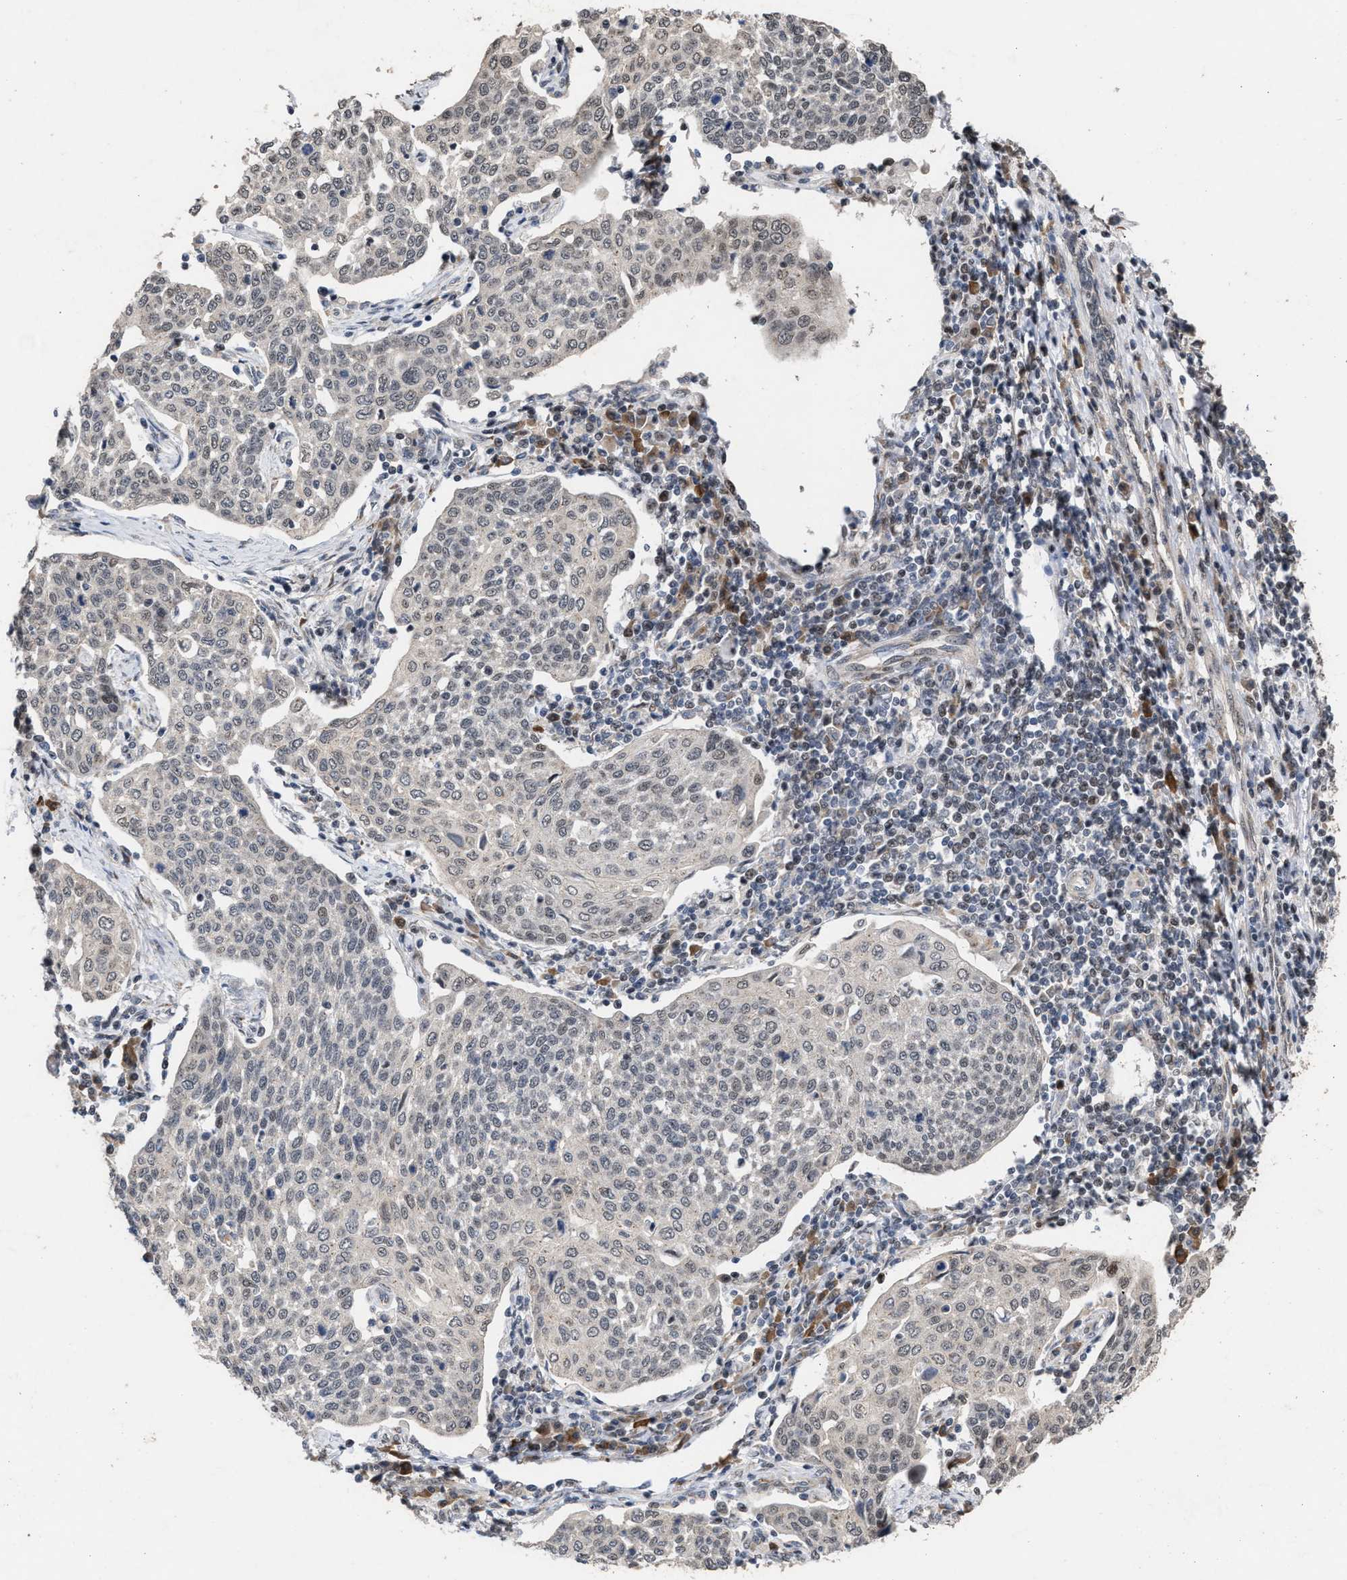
{"staining": {"intensity": "negative", "quantity": "none", "location": "none"}, "tissue": "cervical cancer", "cell_type": "Tumor cells", "image_type": "cancer", "snomed": [{"axis": "morphology", "description": "Squamous cell carcinoma, NOS"}, {"axis": "topography", "description": "Cervix"}], "caption": "Tumor cells are negative for brown protein staining in cervical cancer (squamous cell carcinoma).", "gene": "MKNK2", "patient": {"sex": "female", "age": 34}}